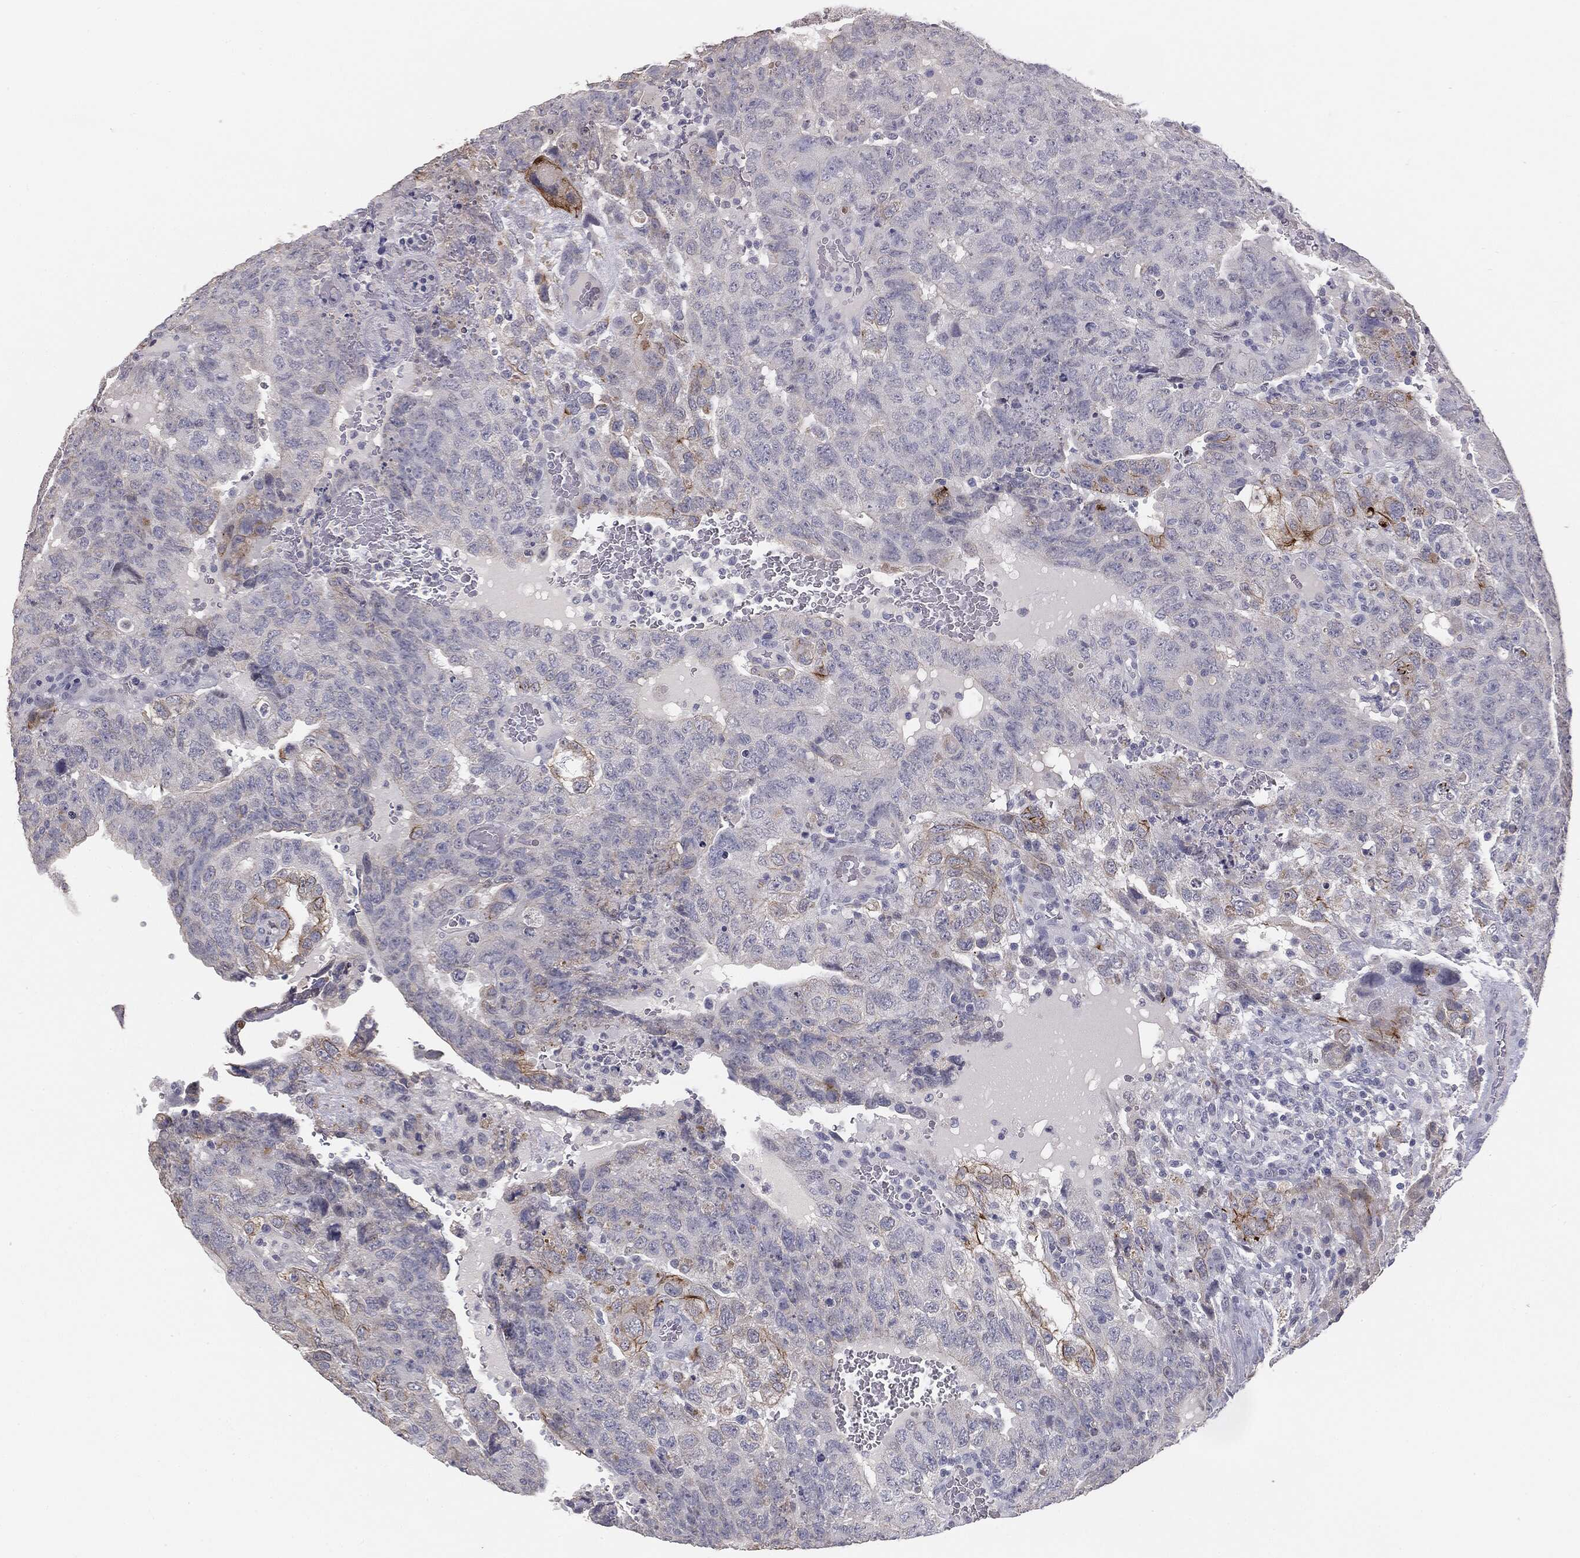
{"staining": {"intensity": "moderate", "quantity": "<25%", "location": "cytoplasmic/membranous"}, "tissue": "testis cancer", "cell_type": "Tumor cells", "image_type": "cancer", "snomed": [{"axis": "morphology", "description": "Carcinoma, Embryonal, NOS"}, {"axis": "topography", "description": "Testis"}], "caption": "Human testis cancer stained with a brown dye displays moderate cytoplasmic/membranous positive expression in approximately <25% of tumor cells.", "gene": "MUC1", "patient": {"sex": "male", "age": 34}}